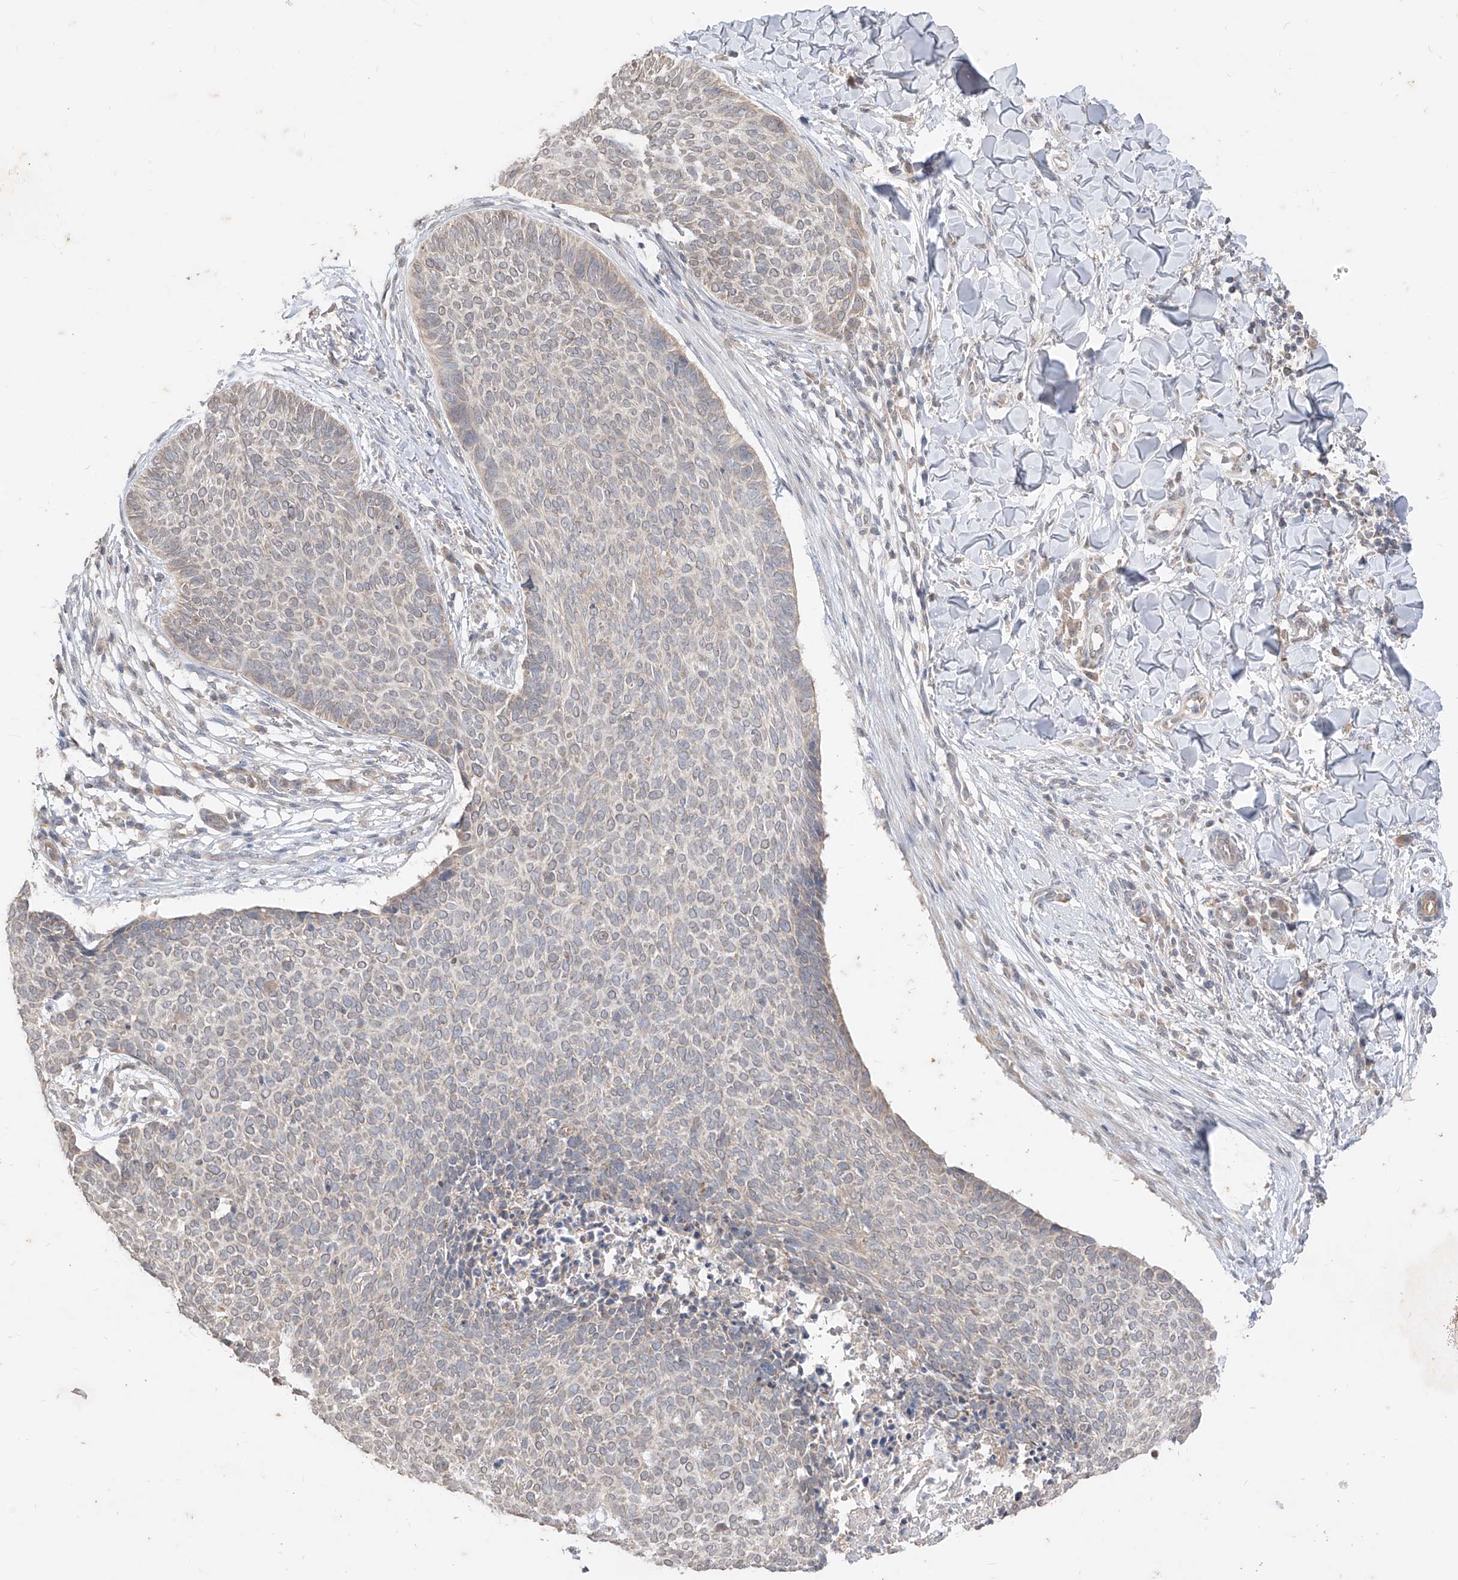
{"staining": {"intensity": "weak", "quantity": "<25%", "location": "cytoplasmic/membranous"}, "tissue": "skin cancer", "cell_type": "Tumor cells", "image_type": "cancer", "snomed": [{"axis": "morphology", "description": "Normal tissue, NOS"}, {"axis": "morphology", "description": "Basal cell carcinoma"}, {"axis": "topography", "description": "Skin"}], "caption": "High power microscopy micrograph of an immunohistochemistry image of skin cancer, revealing no significant staining in tumor cells. The staining is performed using DAB brown chromogen with nuclei counter-stained in using hematoxylin.", "gene": "MTUS2", "patient": {"sex": "male", "age": 50}}